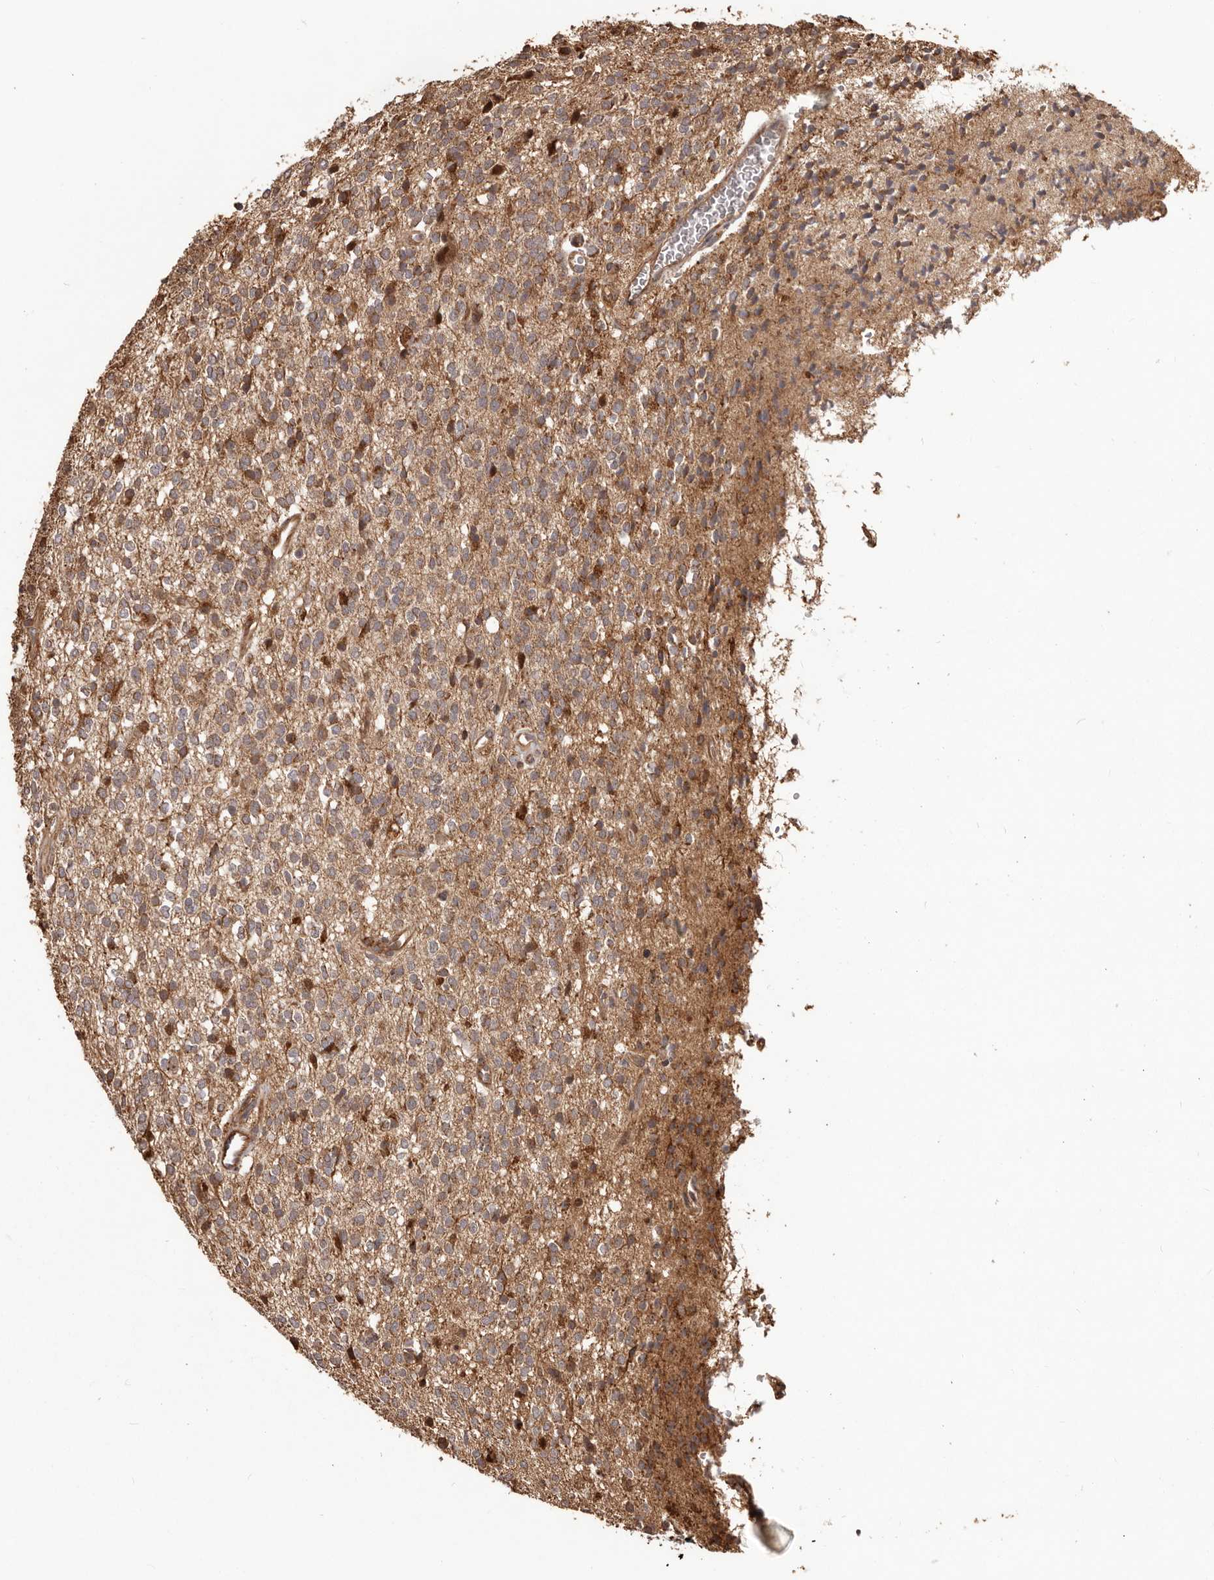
{"staining": {"intensity": "weak", "quantity": ">75%", "location": "cytoplasmic/membranous"}, "tissue": "glioma", "cell_type": "Tumor cells", "image_type": "cancer", "snomed": [{"axis": "morphology", "description": "Glioma, malignant, High grade"}, {"axis": "topography", "description": "Brain"}], "caption": "Protein expression analysis of human malignant glioma (high-grade) reveals weak cytoplasmic/membranous staining in about >75% of tumor cells. The protein is shown in brown color, while the nuclei are stained blue.", "gene": "MTO1", "patient": {"sex": "male", "age": 34}}